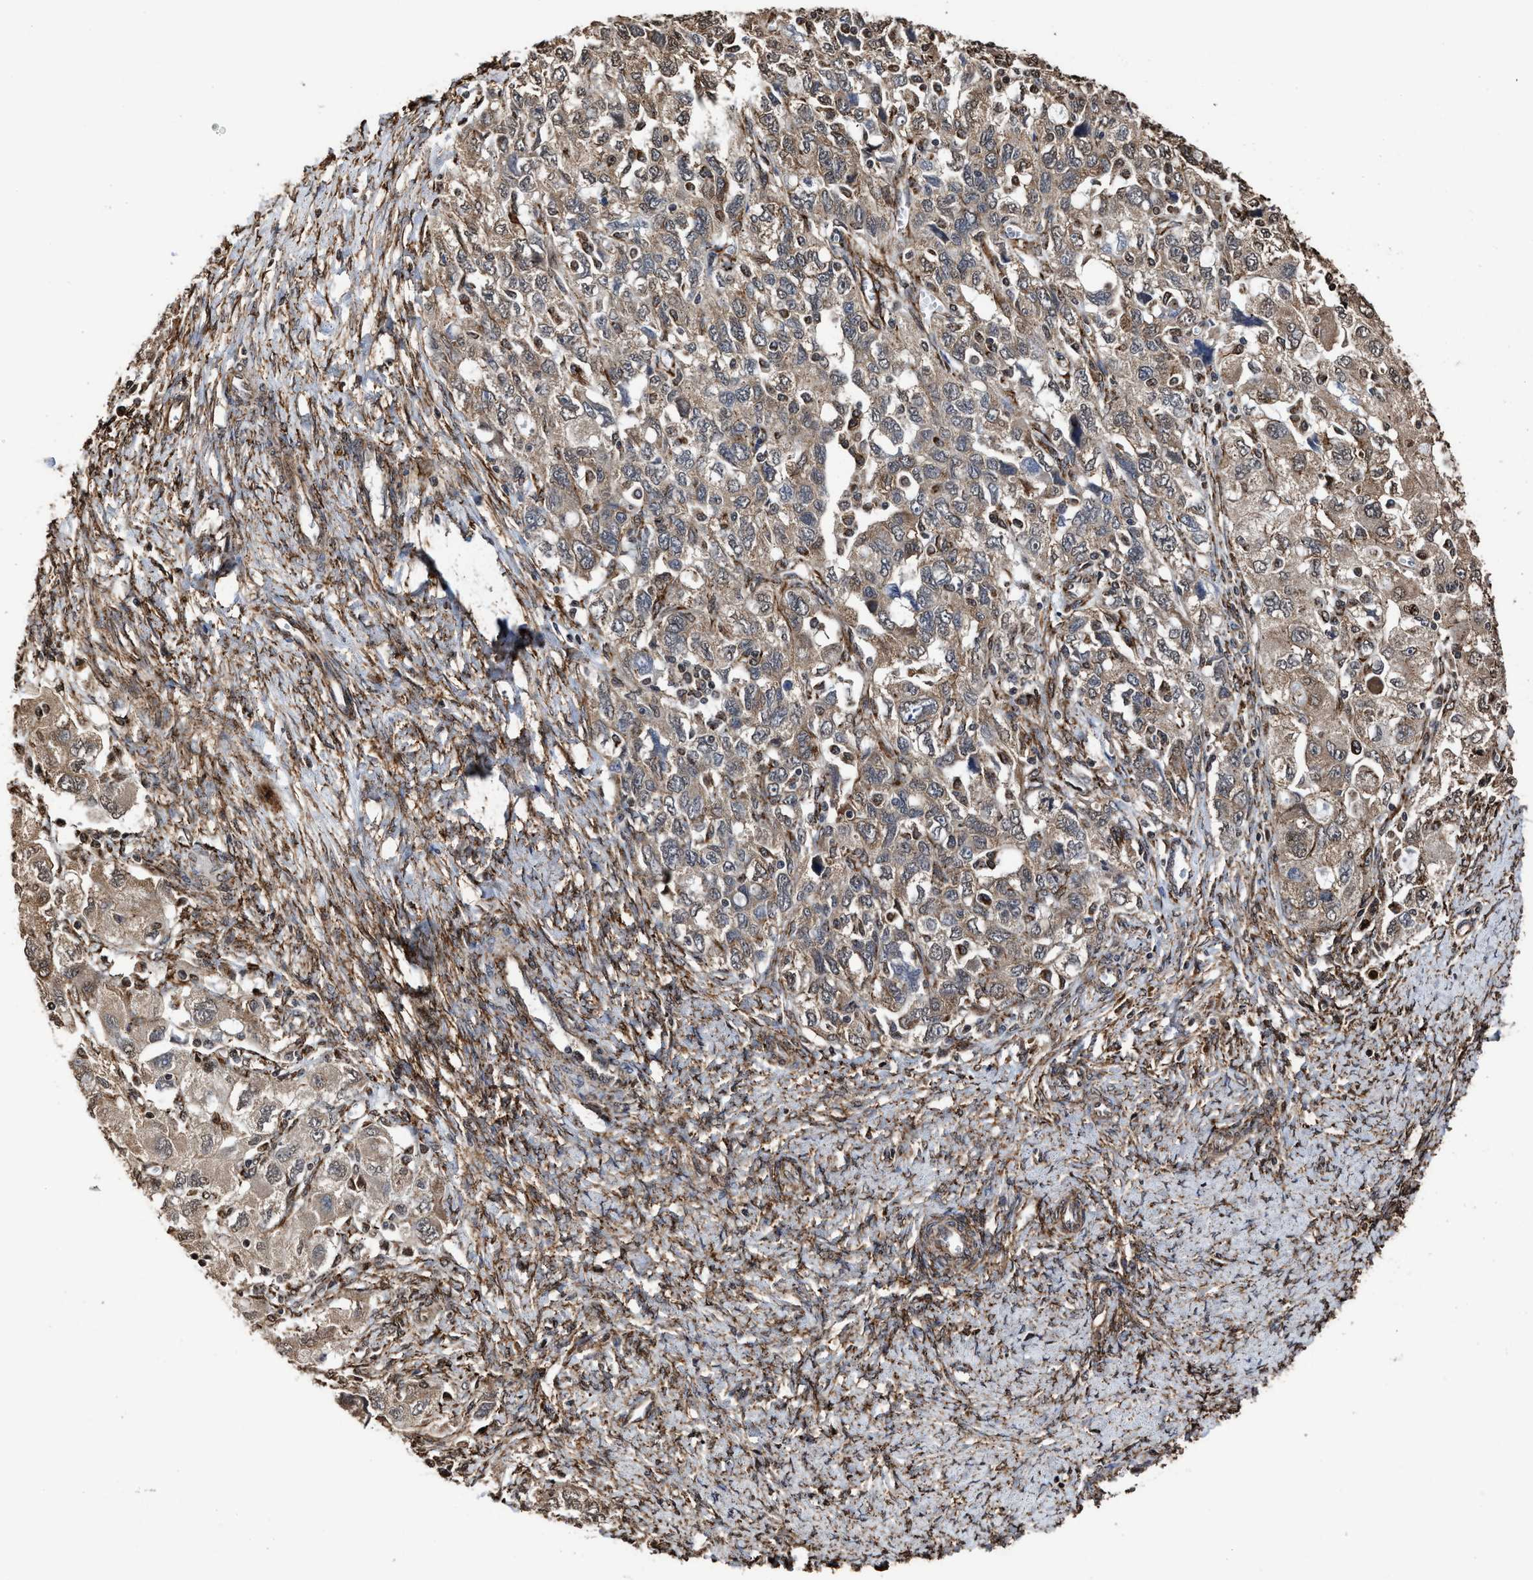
{"staining": {"intensity": "weak", "quantity": ">75%", "location": "cytoplasmic/membranous"}, "tissue": "ovarian cancer", "cell_type": "Tumor cells", "image_type": "cancer", "snomed": [{"axis": "morphology", "description": "Carcinoma, NOS"}, {"axis": "morphology", "description": "Cystadenocarcinoma, serous, NOS"}, {"axis": "topography", "description": "Ovary"}], "caption": "IHC of human serous cystadenocarcinoma (ovarian) reveals low levels of weak cytoplasmic/membranous positivity in approximately >75% of tumor cells.", "gene": "SEPTIN2", "patient": {"sex": "female", "age": 69}}